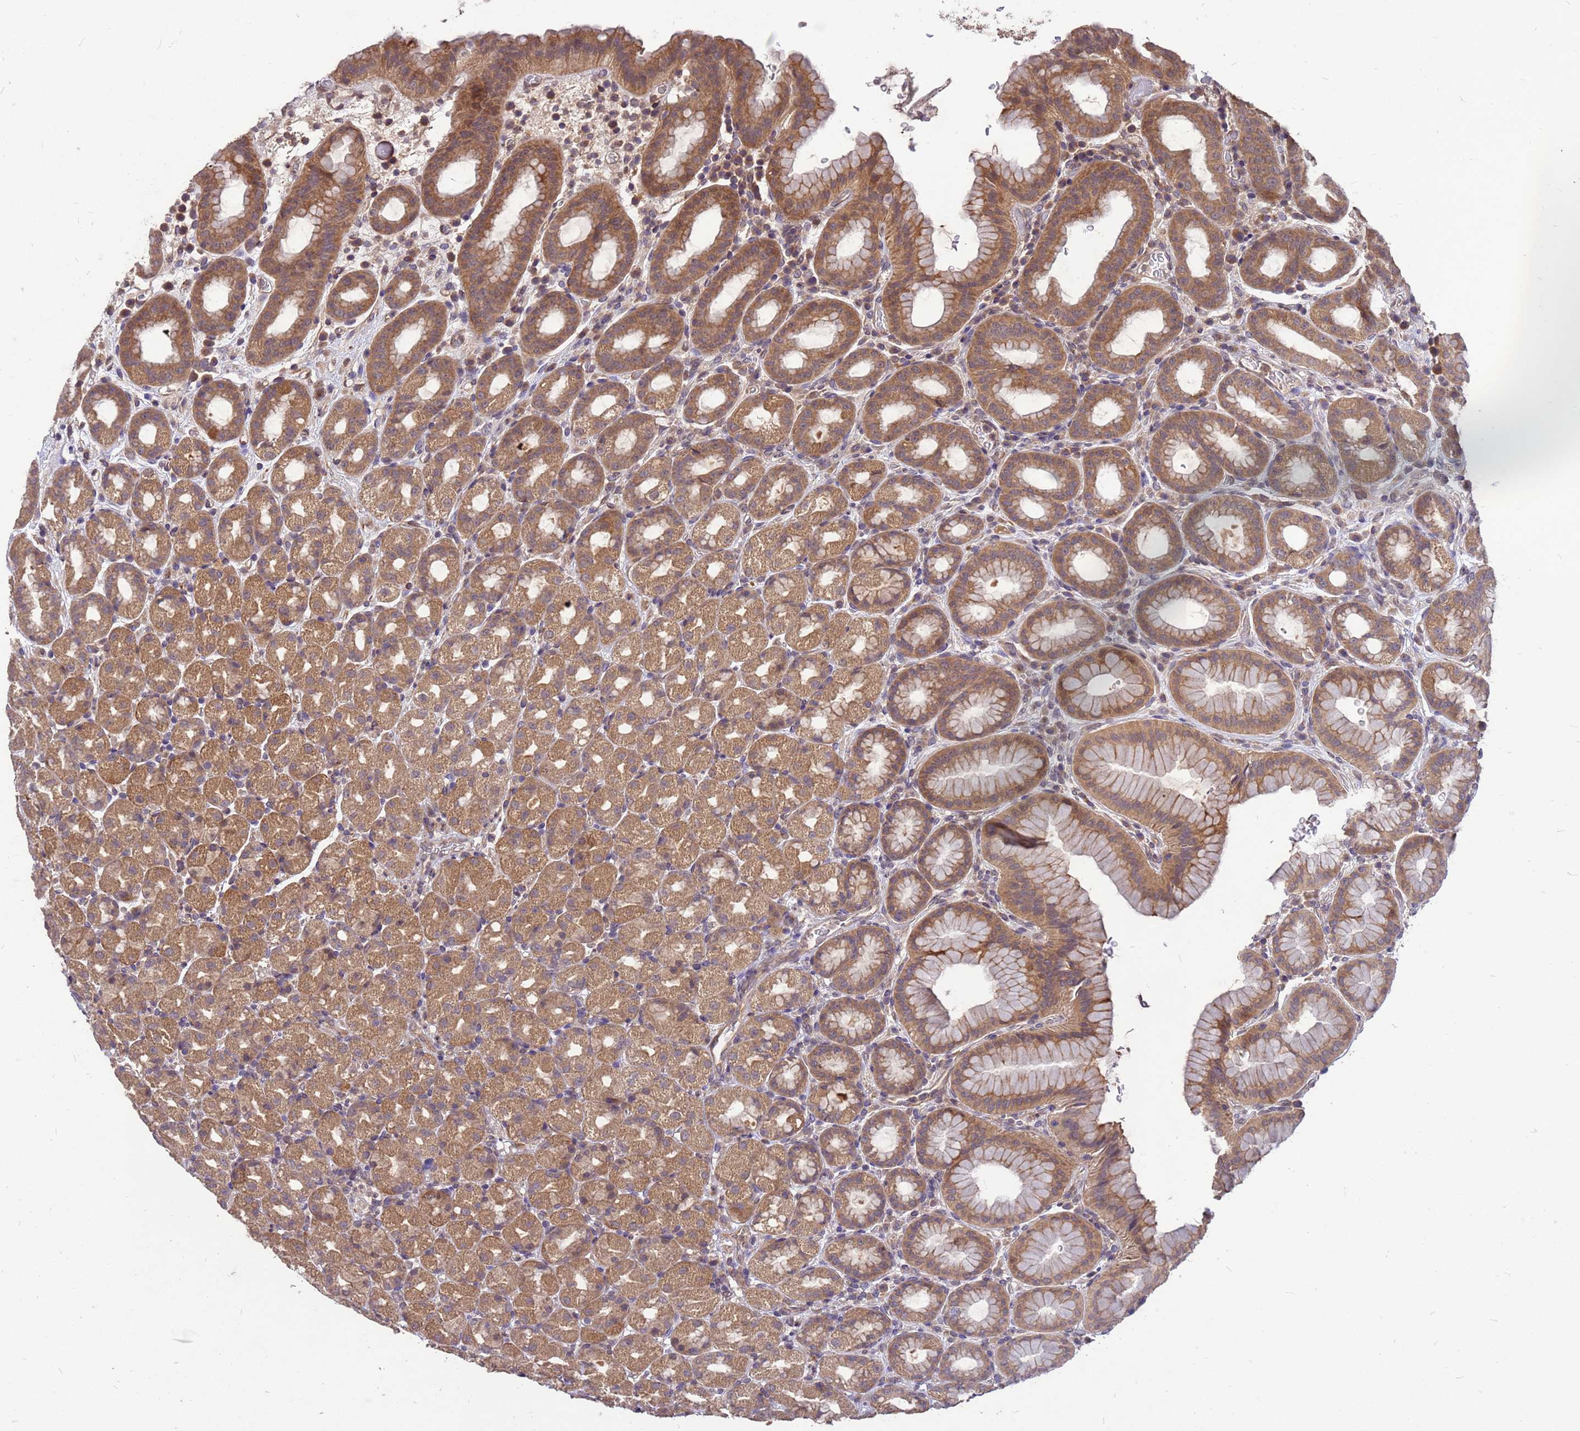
{"staining": {"intensity": "moderate", "quantity": ">75%", "location": "cytoplasmic/membranous"}, "tissue": "stomach", "cell_type": "Glandular cells", "image_type": "normal", "snomed": [{"axis": "morphology", "description": "Normal tissue, NOS"}, {"axis": "topography", "description": "Stomach, upper"}, {"axis": "topography", "description": "Stomach, lower"}, {"axis": "topography", "description": "Small intestine"}], "caption": "Glandular cells reveal moderate cytoplasmic/membranous expression in approximately >75% of cells in benign stomach.", "gene": "PPP2CA", "patient": {"sex": "male", "age": 68}}